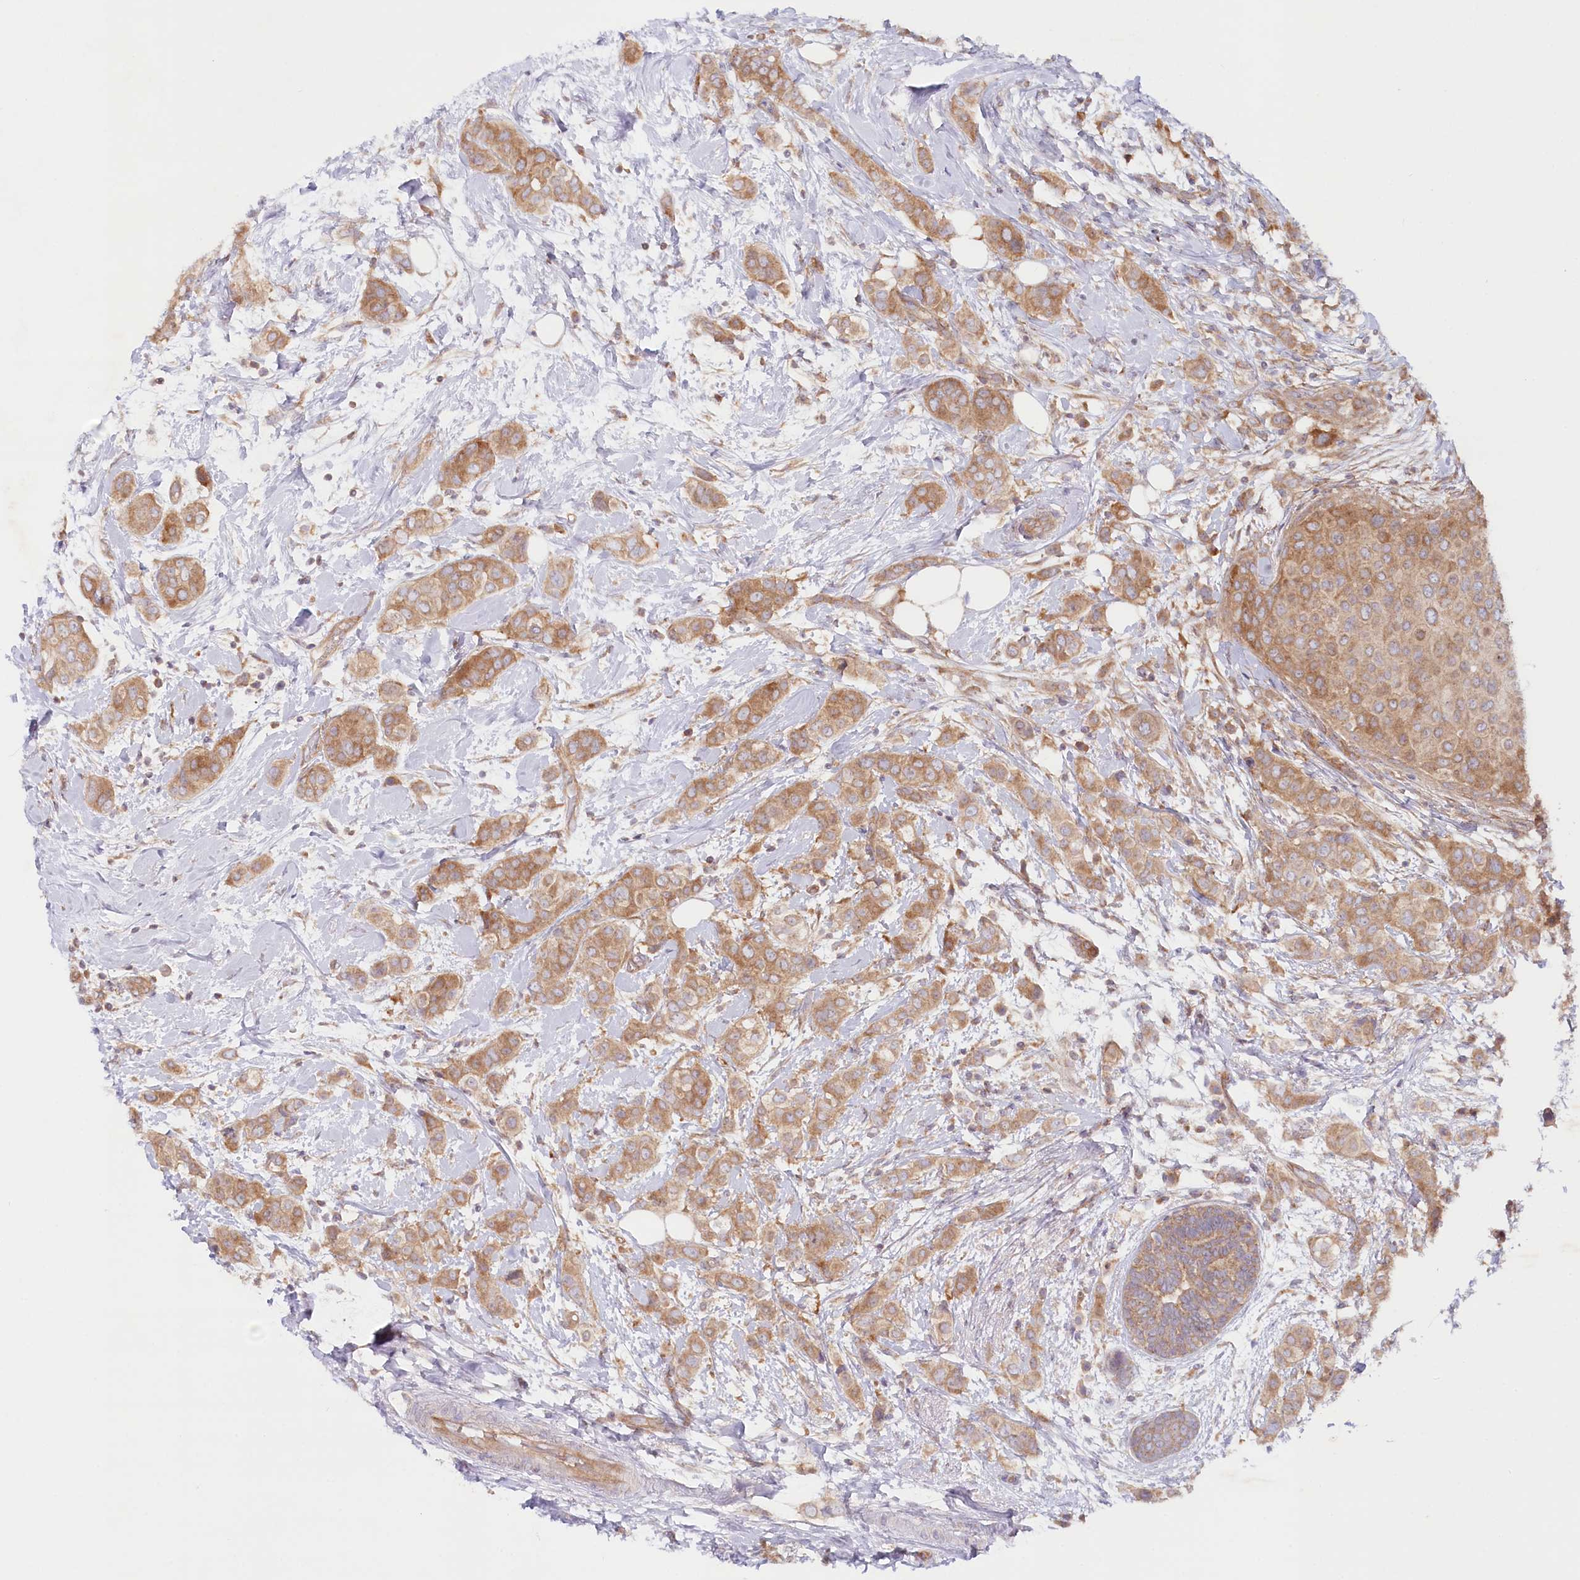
{"staining": {"intensity": "moderate", "quantity": ">75%", "location": "cytoplasmic/membranous"}, "tissue": "breast cancer", "cell_type": "Tumor cells", "image_type": "cancer", "snomed": [{"axis": "morphology", "description": "Lobular carcinoma"}, {"axis": "topography", "description": "Breast"}], "caption": "Breast cancer stained with DAB IHC reveals medium levels of moderate cytoplasmic/membranous positivity in approximately >75% of tumor cells.", "gene": "TNIP1", "patient": {"sex": "female", "age": 51}}